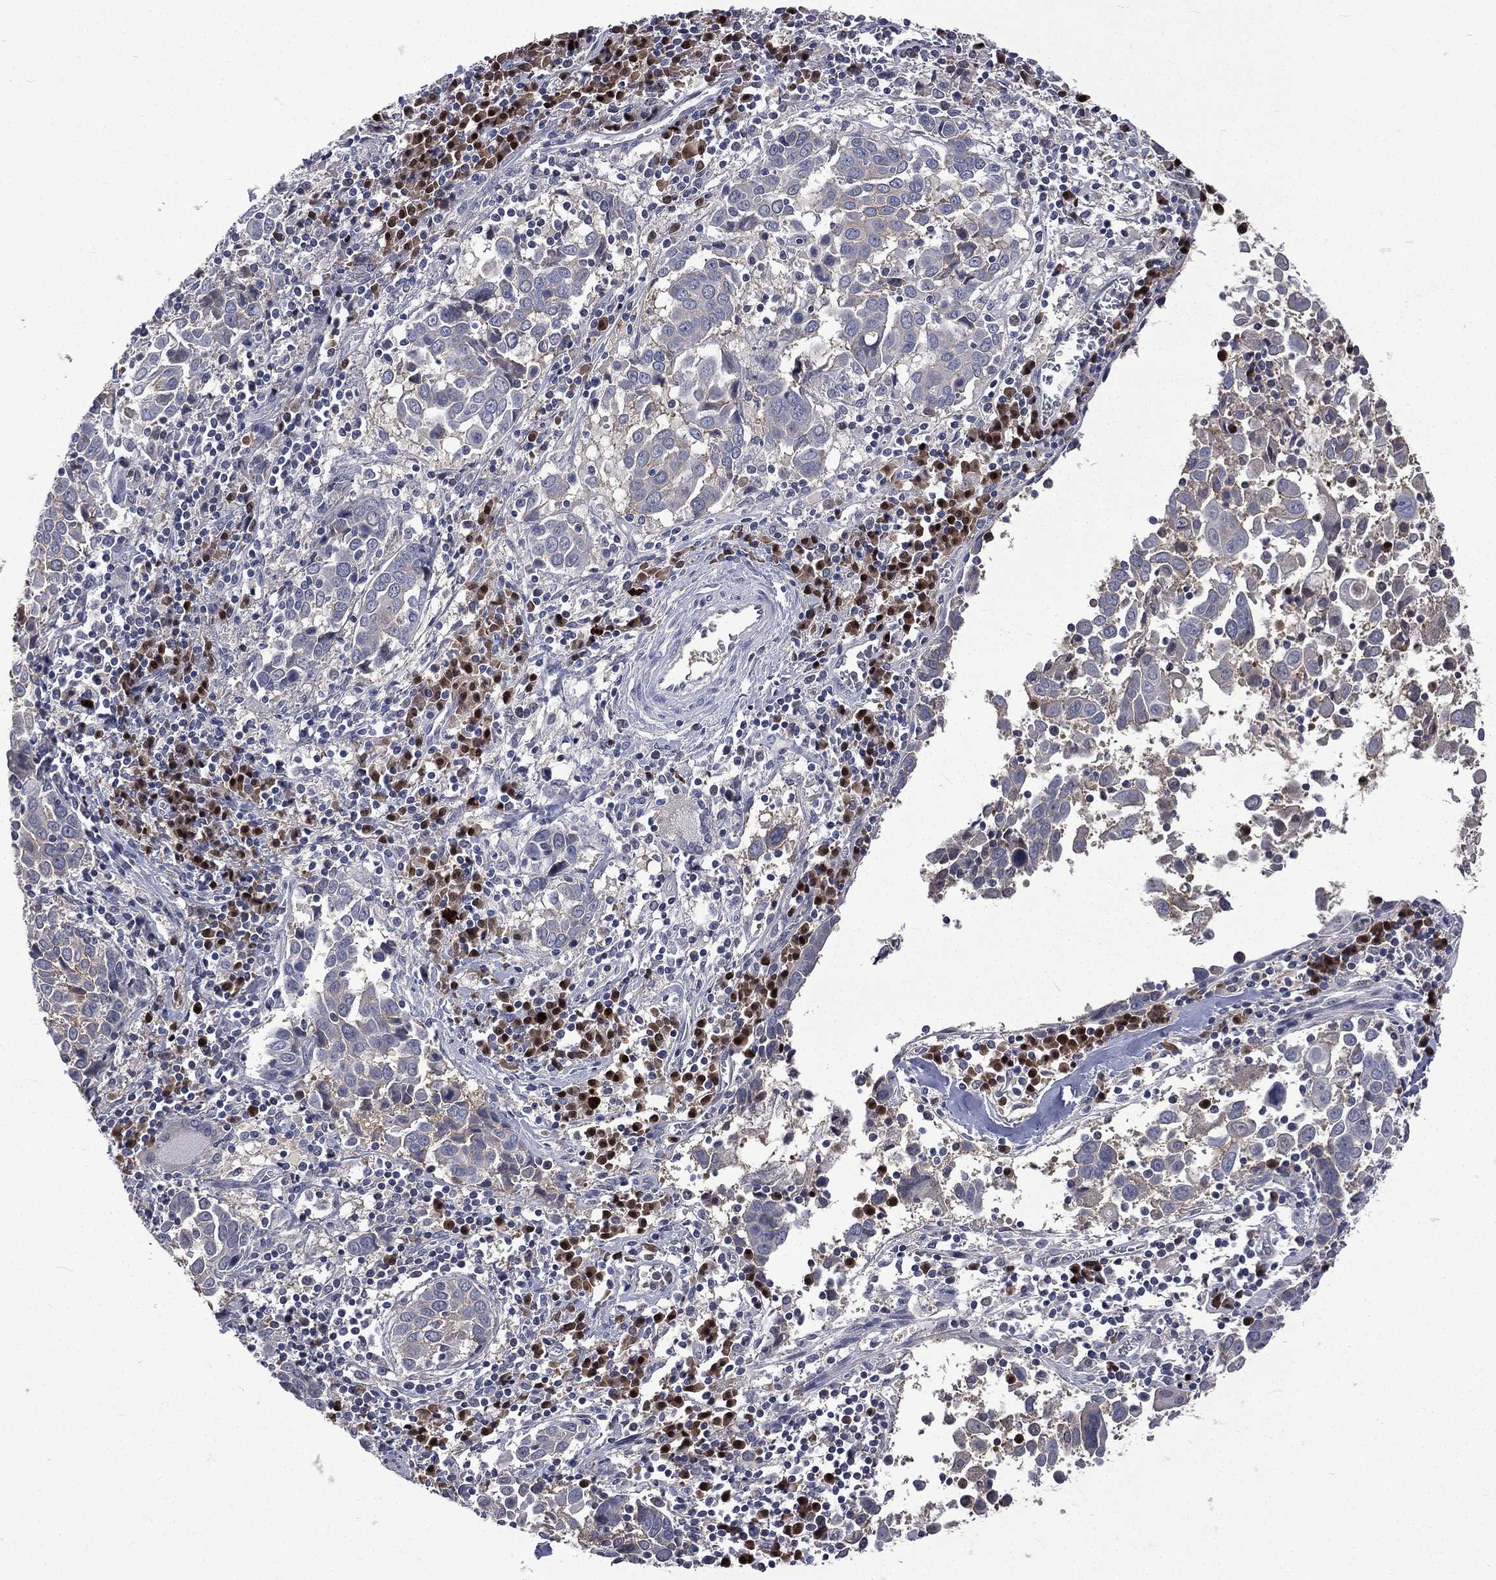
{"staining": {"intensity": "negative", "quantity": "none", "location": "none"}, "tissue": "lung cancer", "cell_type": "Tumor cells", "image_type": "cancer", "snomed": [{"axis": "morphology", "description": "Squamous cell carcinoma, NOS"}, {"axis": "topography", "description": "Lung"}], "caption": "Tumor cells are negative for brown protein staining in squamous cell carcinoma (lung).", "gene": "CA12", "patient": {"sex": "male", "age": 57}}